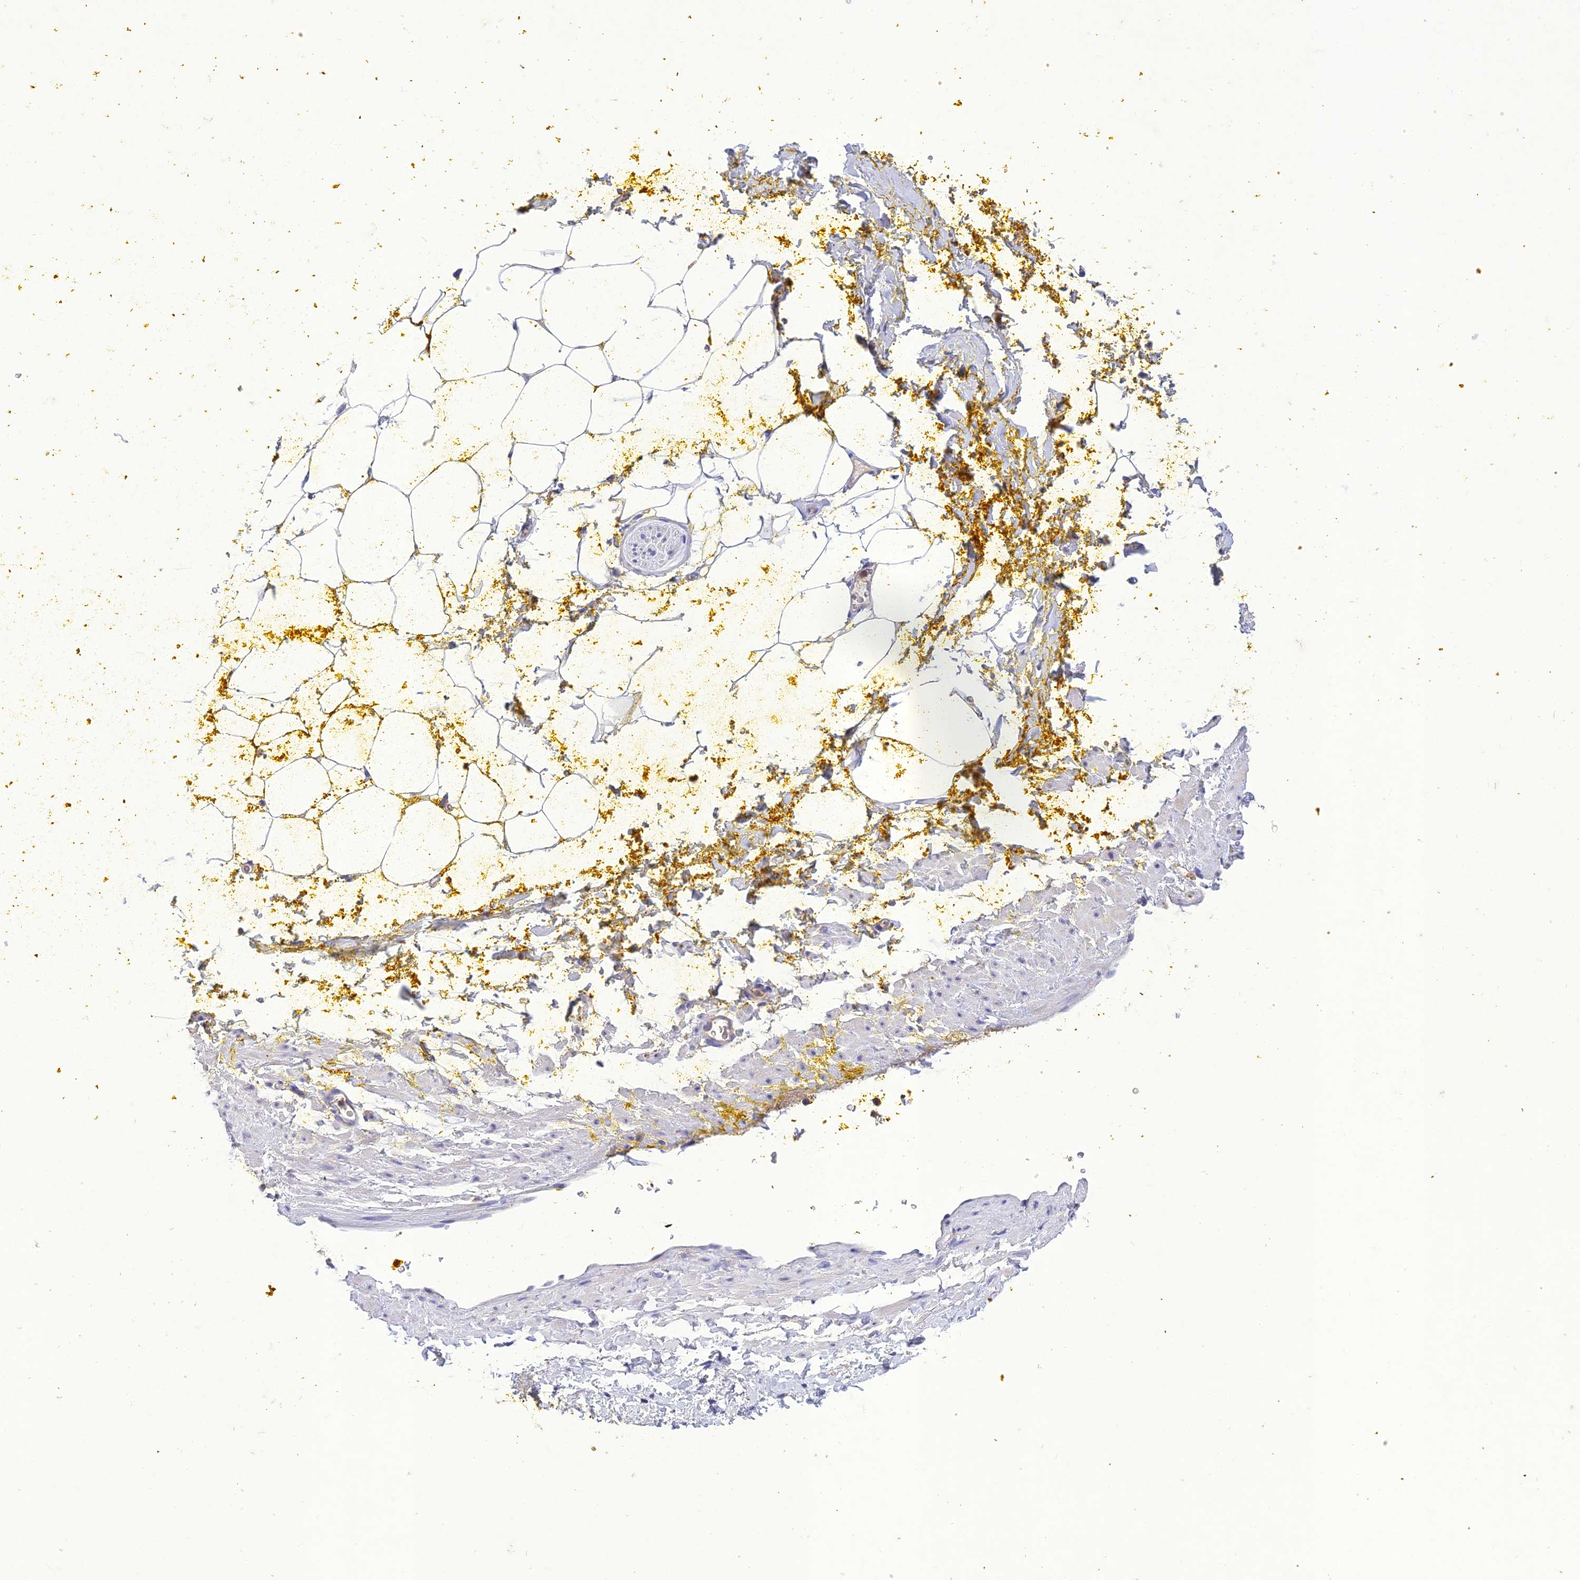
{"staining": {"intensity": "negative", "quantity": "none", "location": "none"}, "tissue": "adipose tissue", "cell_type": "Adipocytes", "image_type": "normal", "snomed": [{"axis": "morphology", "description": "Normal tissue, NOS"}, {"axis": "morphology", "description": "Adenocarcinoma, Low grade"}, {"axis": "topography", "description": "Prostate"}, {"axis": "topography", "description": "Peripheral nerve tissue"}], "caption": "IHC image of unremarkable adipose tissue: adipose tissue stained with DAB (3,3'-diaminobenzidine) demonstrates no significant protein staining in adipocytes. (DAB immunohistochemistry (IHC), high magnification).", "gene": "SNX24", "patient": {"sex": "male", "age": 63}}